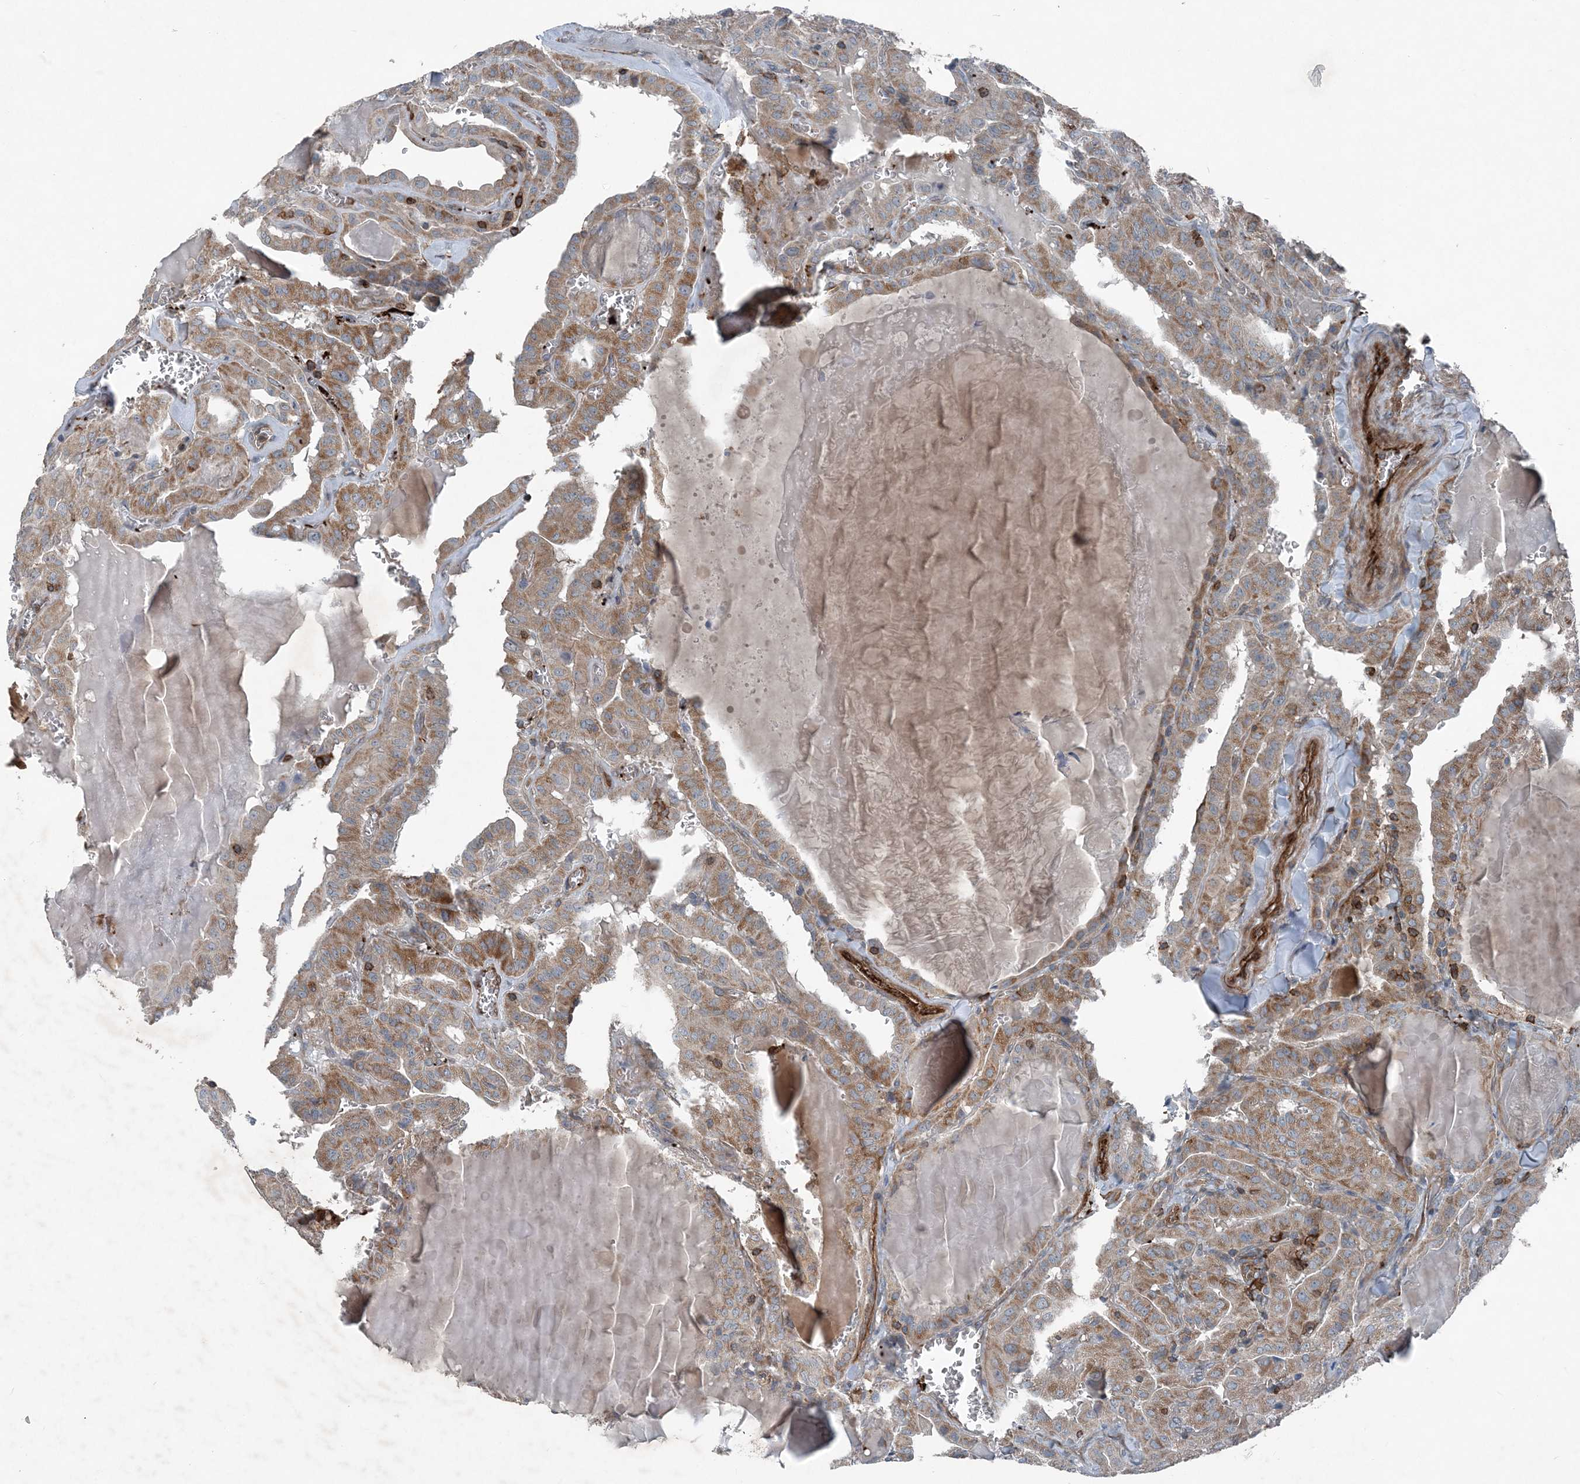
{"staining": {"intensity": "moderate", "quantity": ">75%", "location": "cytoplasmic/membranous"}, "tissue": "thyroid cancer", "cell_type": "Tumor cells", "image_type": "cancer", "snomed": [{"axis": "morphology", "description": "Papillary adenocarcinoma, NOS"}, {"axis": "topography", "description": "Thyroid gland"}], "caption": "Papillary adenocarcinoma (thyroid) was stained to show a protein in brown. There is medium levels of moderate cytoplasmic/membranous positivity in approximately >75% of tumor cells.", "gene": "DGUOK", "patient": {"sex": "male", "age": 52}}